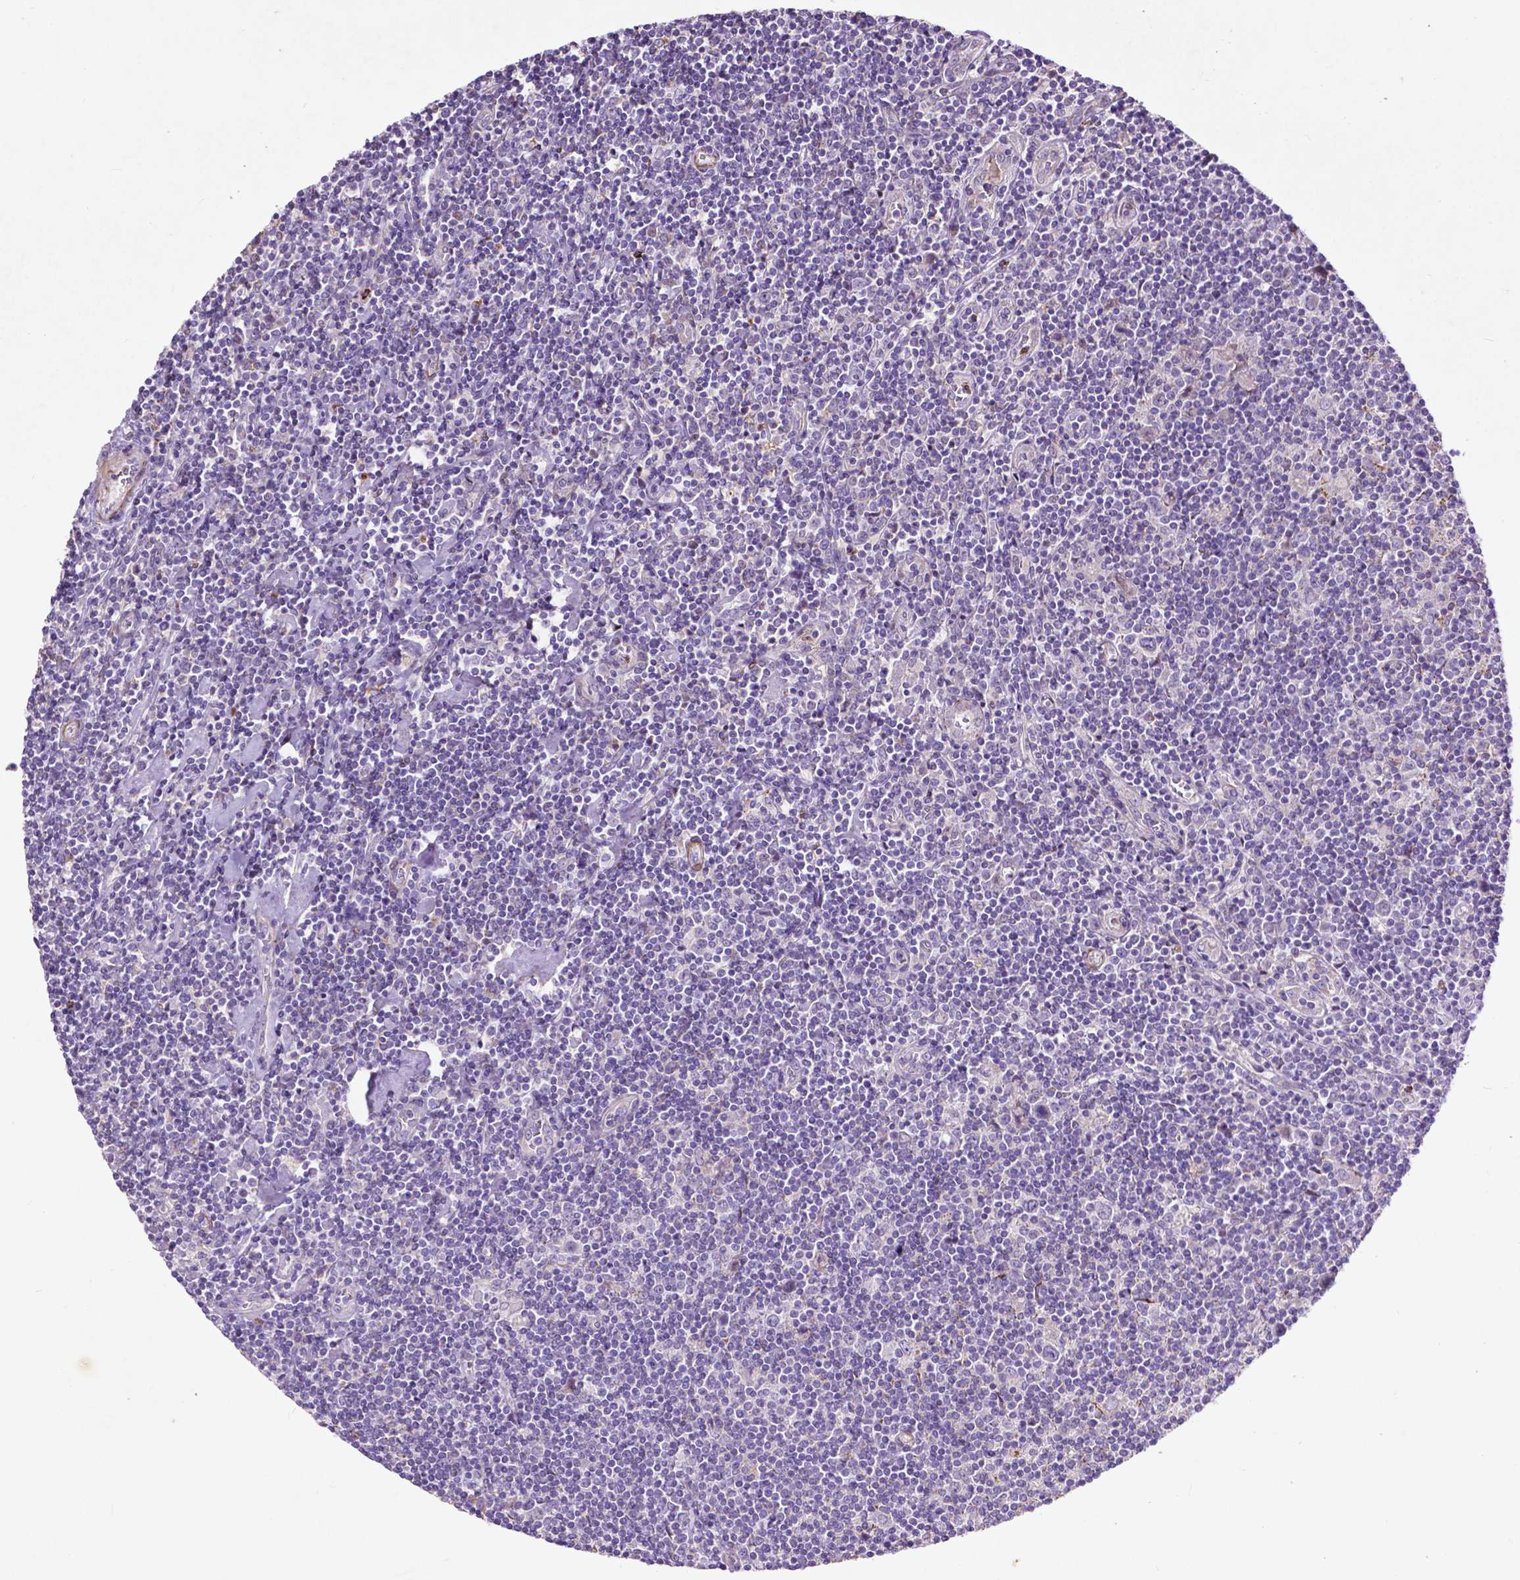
{"staining": {"intensity": "negative", "quantity": "none", "location": "none"}, "tissue": "lymphoma", "cell_type": "Tumor cells", "image_type": "cancer", "snomed": [{"axis": "morphology", "description": "Hodgkin's disease, NOS"}, {"axis": "topography", "description": "Lymph node"}], "caption": "IHC photomicrograph of neoplastic tissue: human lymphoma stained with DAB (3,3'-diaminobenzidine) displays no significant protein expression in tumor cells.", "gene": "THEGL", "patient": {"sex": "male", "age": 40}}